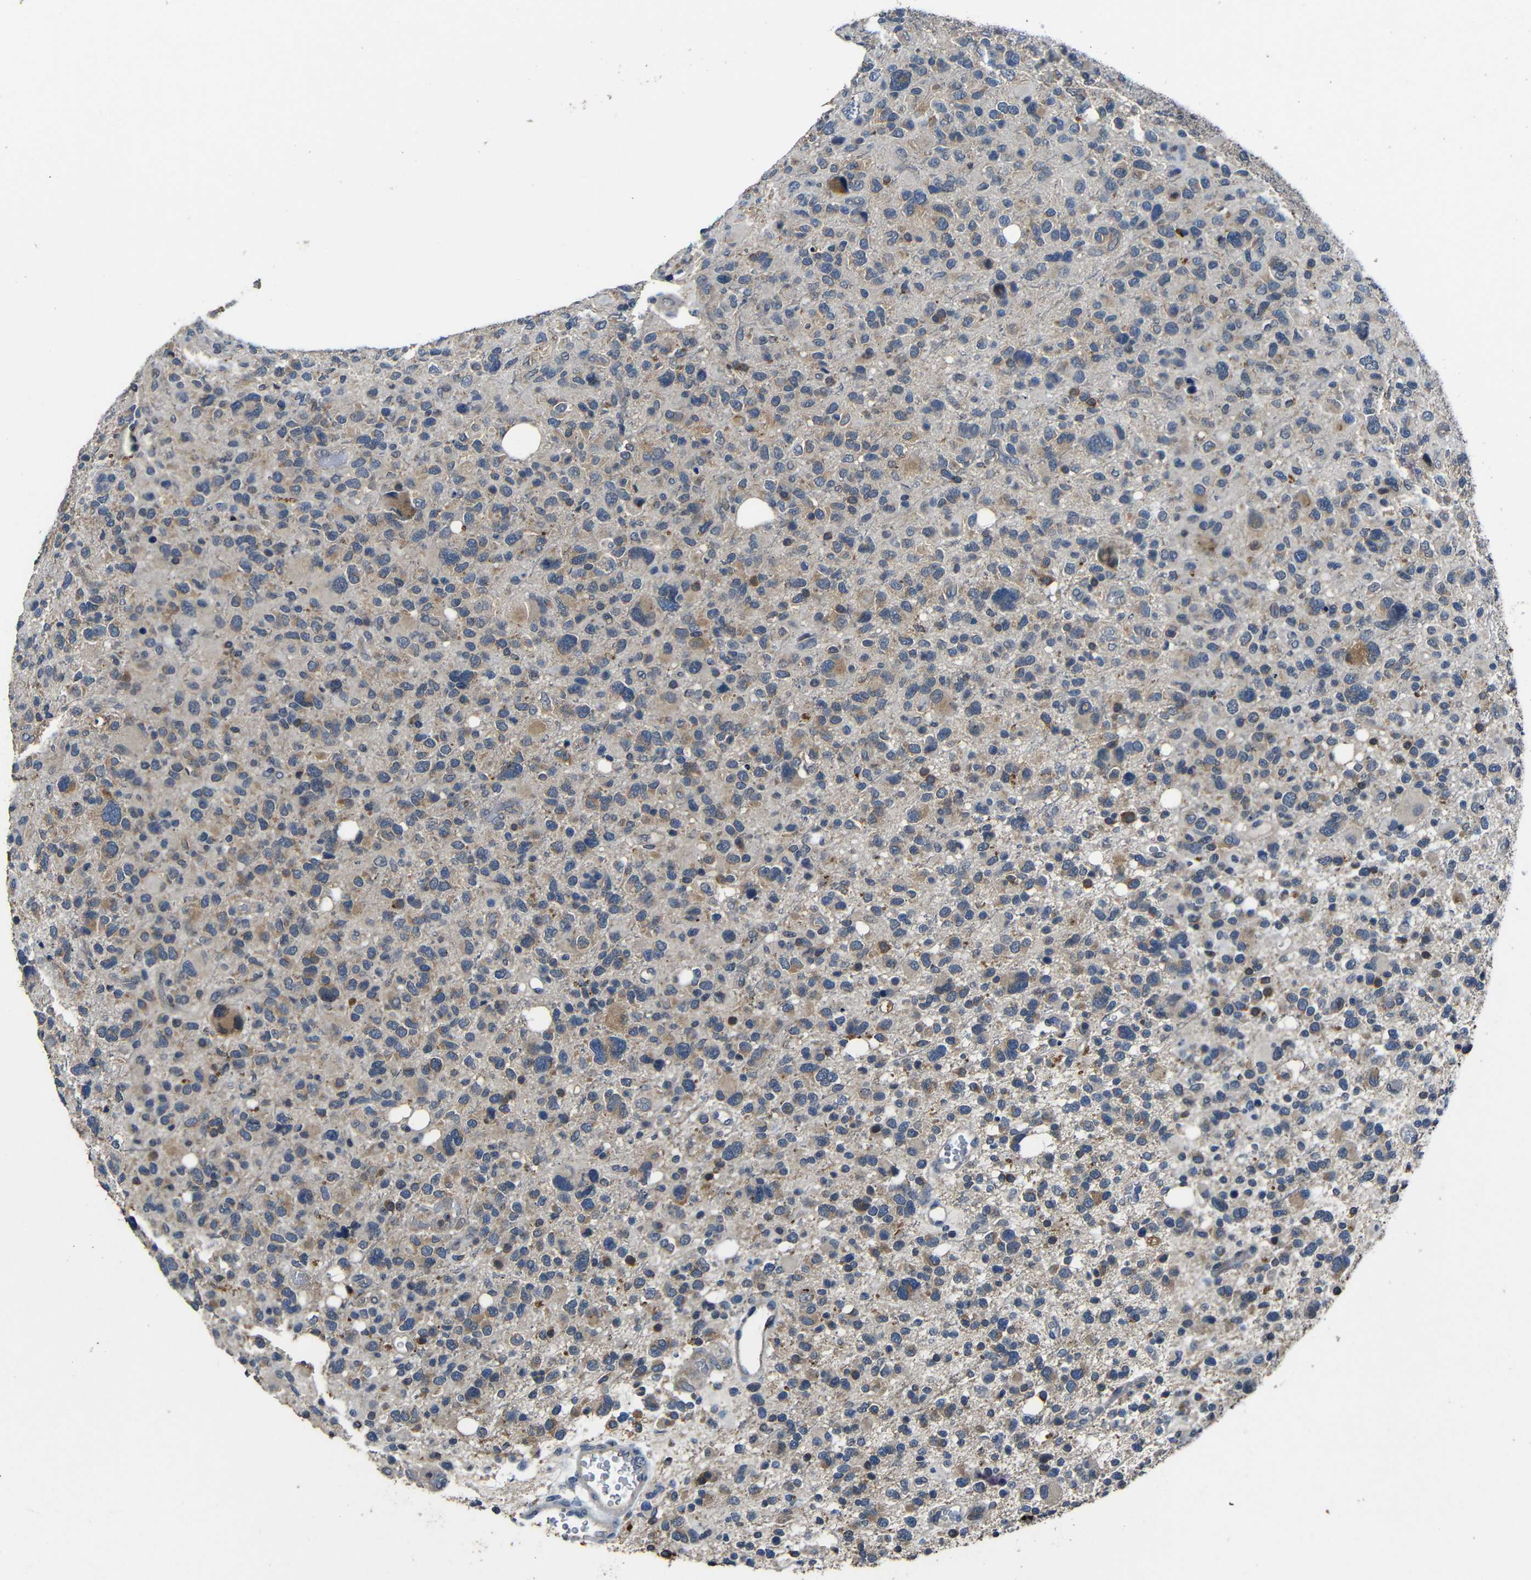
{"staining": {"intensity": "weak", "quantity": "25%-75%", "location": "cytoplasmic/membranous"}, "tissue": "glioma", "cell_type": "Tumor cells", "image_type": "cancer", "snomed": [{"axis": "morphology", "description": "Glioma, malignant, High grade"}, {"axis": "topography", "description": "Brain"}], "caption": "Immunohistochemistry (IHC) histopathology image of neoplastic tissue: malignant glioma (high-grade) stained using immunohistochemistry (IHC) reveals low levels of weak protein expression localized specifically in the cytoplasmic/membranous of tumor cells, appearing as a cytoplasmic/membranous brown color.", "gene": "C6orf89", "patient": {"sex": "male", "age": 48}}